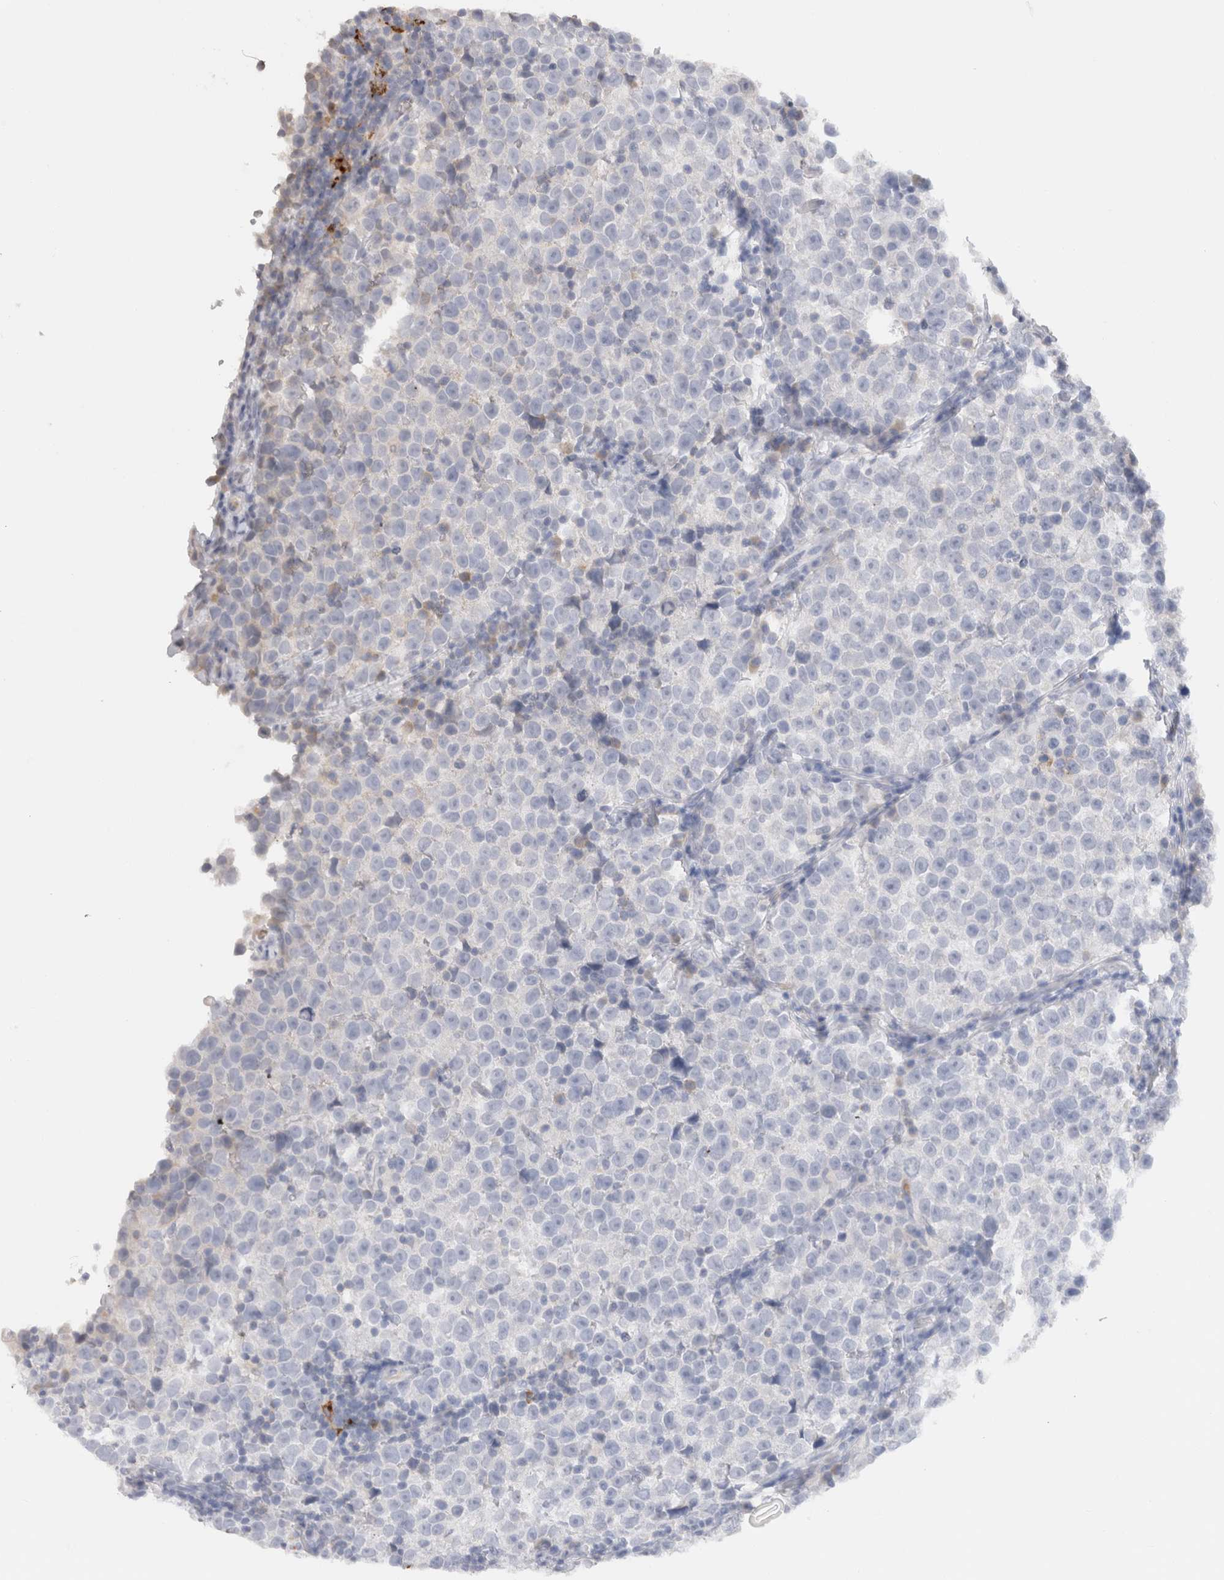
{"staining": {"intensity": "negative", "quantity": "none", "location": "none"}, "tissue": "testis cancer", "cell_type": "Tumor cells", "image_type": "cancer", "snomed": [{"axis": "morphology", "description": "Normal tissue, NOS"}, {"axis": "morphology", "description": "Seminoma, NOS"}, {"axis": "topography", "description": "Testis"}], "caption": "Histopathology image shows no protein staining in tumor cells of testis cancer tissue.", "gene": "LAMP3", "patient": {"sex": "male", "age": 43}}